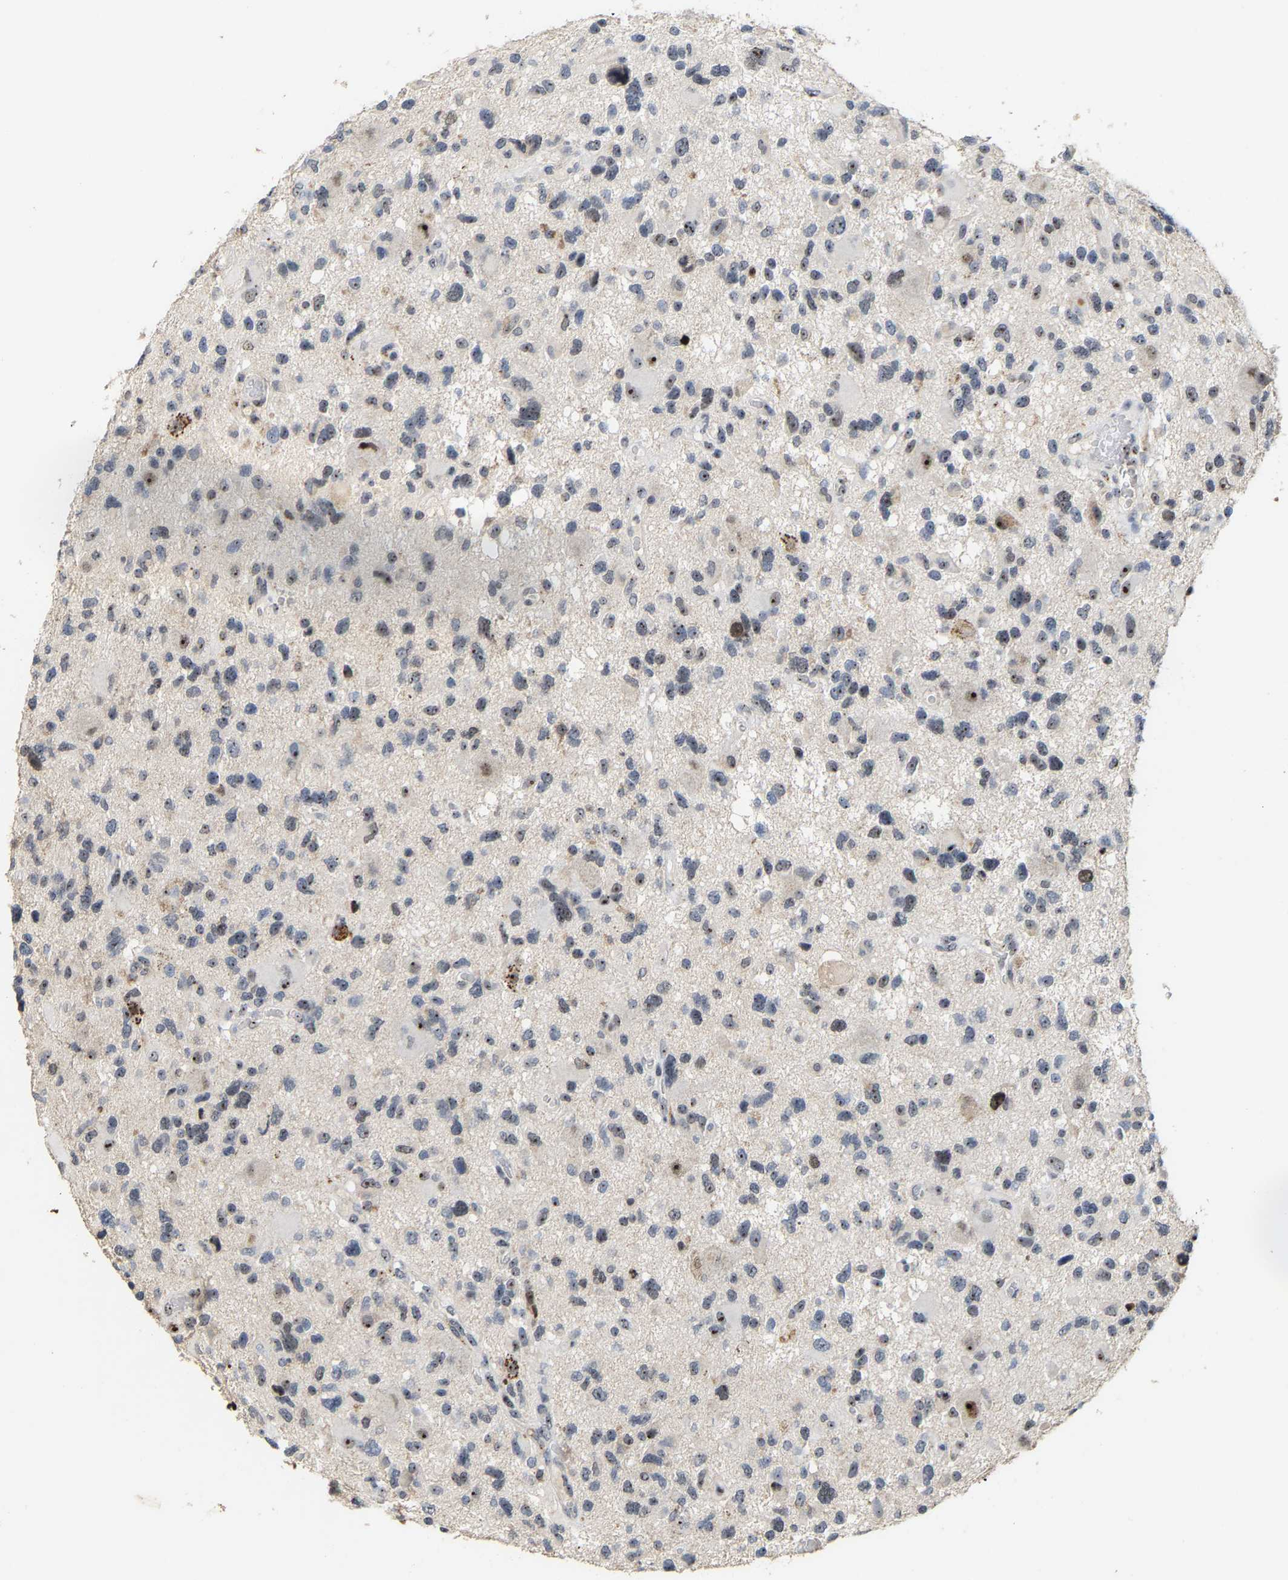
{"staining": {"intensity": "moderate", "quantity": "<25%", "location": "nuclear"}, "tissue": "glioma", "cell_type": "Tumor cells", "image_type": "cancer", "snomed": [{"axis": "morphology", "description": "Glioma, malignant, High grade"}, {"axis": "topography", "description": "Brain"}], "caption": "Immunohistochemical staining of human glioma reveals low levels of moderate nuclear staining in about <25% of tumor cells.", "gene": "NOP58", "patient": {"sex": "male", "age": 33}}